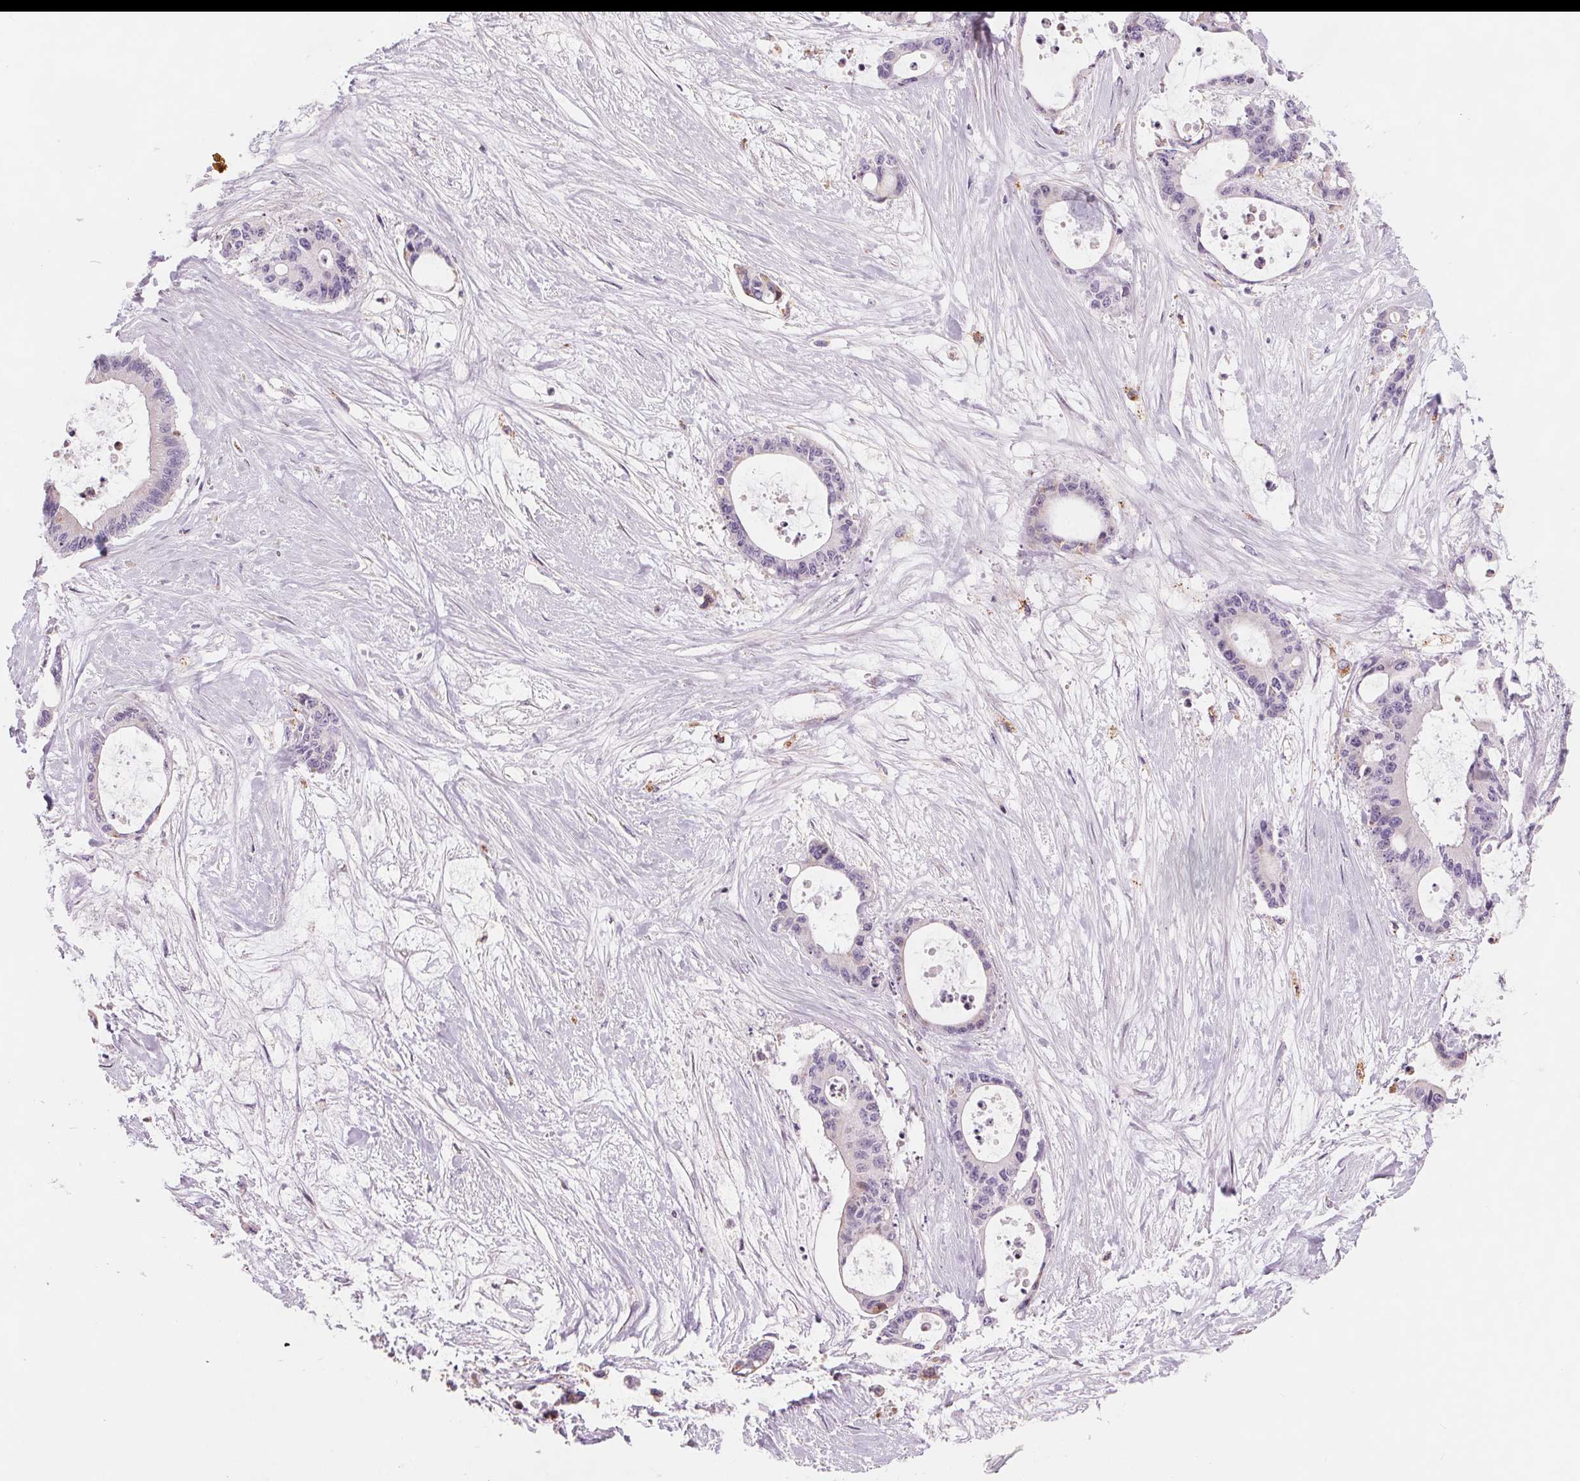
{"staining": {"intensity": "negative", "quantity": "none", "location": "none"}, "tissue": "liver cancer", "cell_type": "Tumor cells", "image_type": "cancer", "snomed": [{"axis": "morphology", "description": "Normal tissue, NOS"}, {"axis": "morphology", "description": "Cholangiocarcinoma"}, {"axis": "topography", "description": "Liver"}, {"axis": "topography", "description": "Peripheral nerve tissue"}], "caption": "Protein analysis of liver cancer (cholangiocarcinoma) reveals no significant positivity in tumor cells. The staining is performed using DAB (3,3'-diaminobenzidine) brown chromogen with nuclei counter-stained in using hematoxylin.", "gene": "SAMD5", "patient": {"sex": "female", "age": 73}}